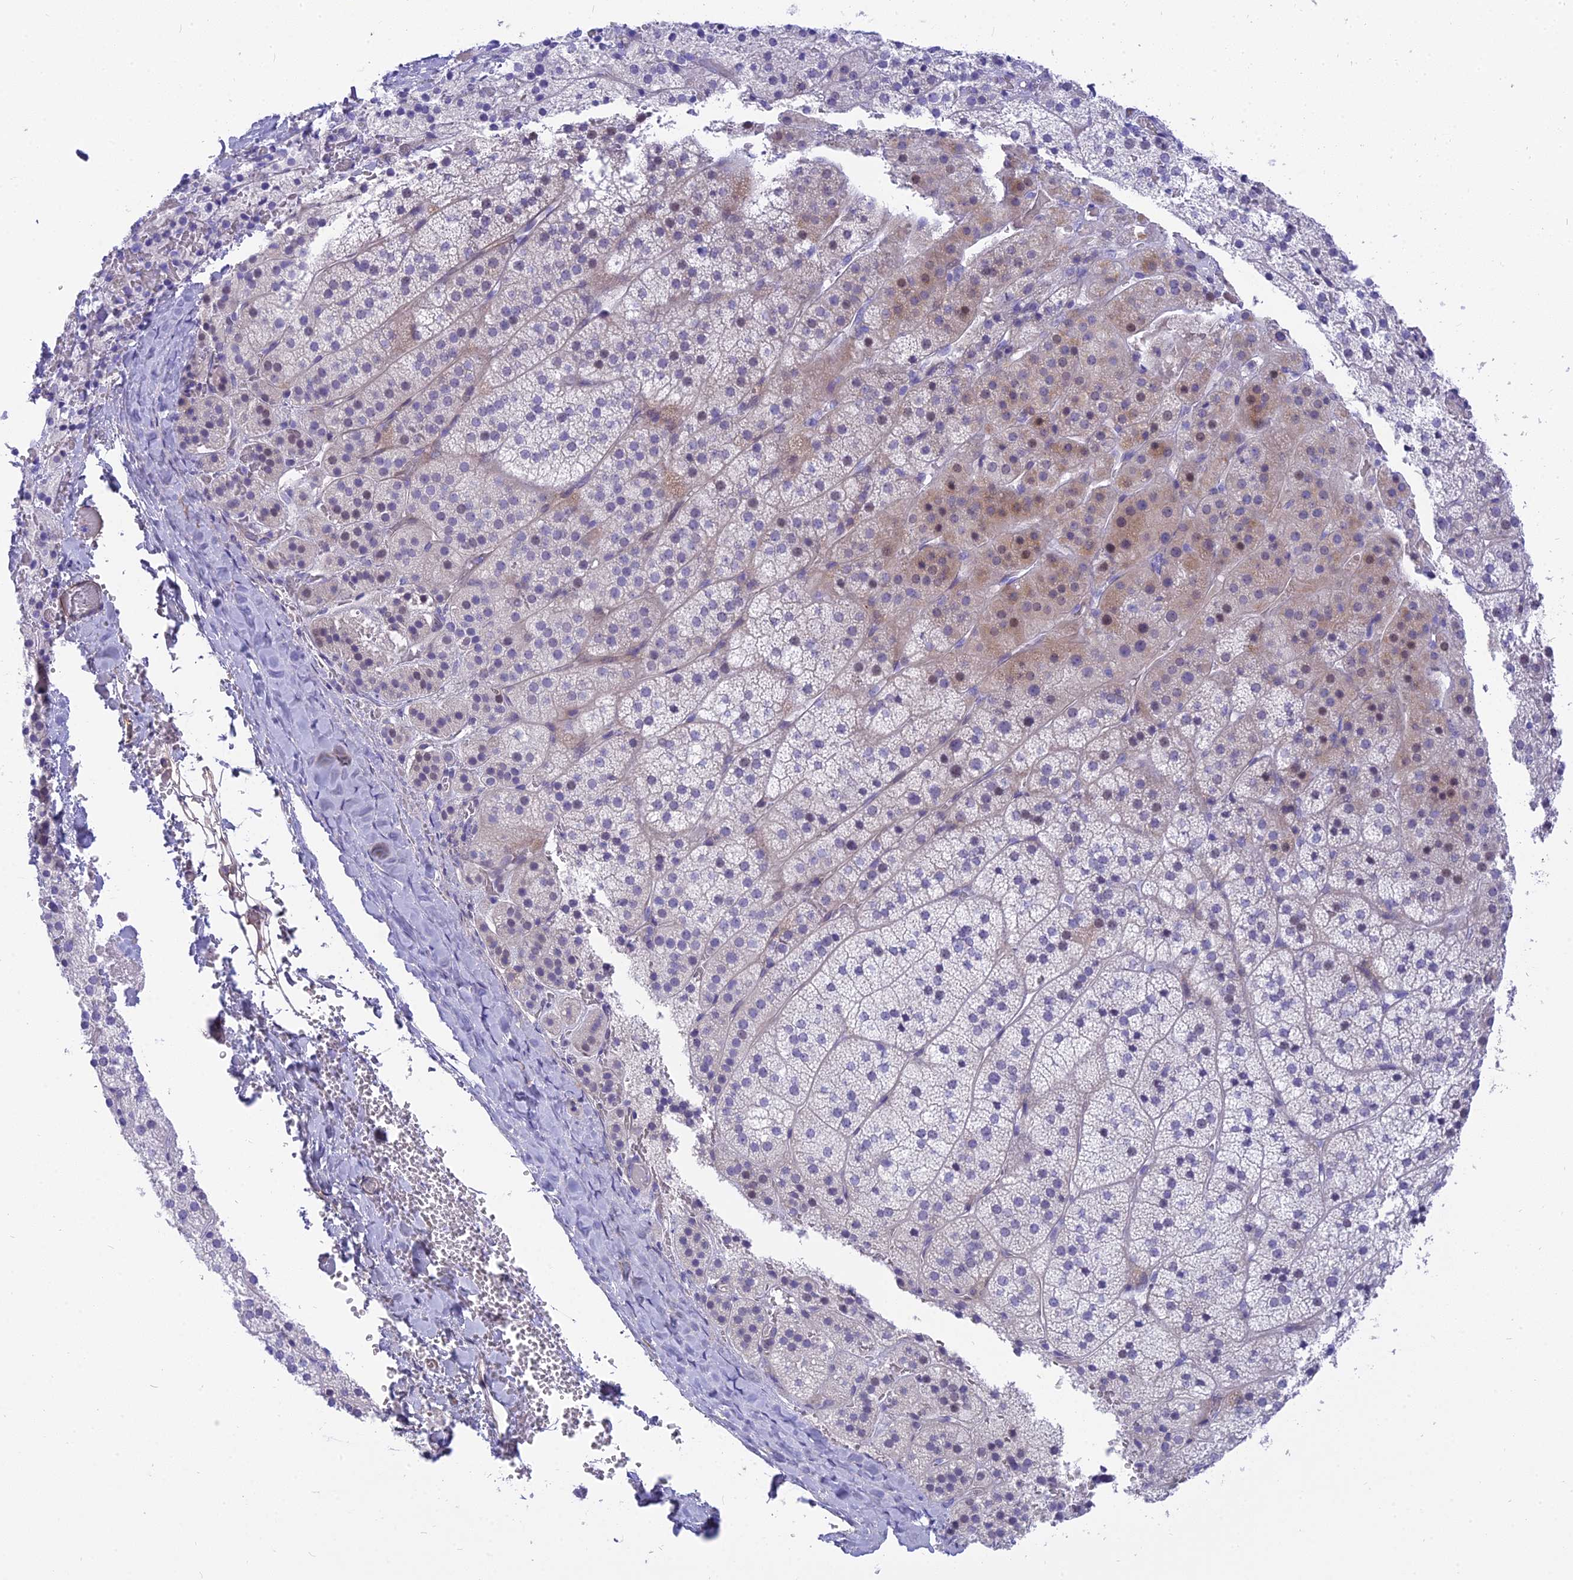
{"staining": {"intensity": "weak", "quantity": "<25%", "location": "cytoplasmic/membranous"}, "tissue": "adrenal gland", "cell_type": "Glandular cells", "image_type": "normal", "snomed": [{"axis": "morphology", "description": "Normal tissue, NOS"}, {"axis": "topography", "description": "Adrenal gland"}], "caption": "There is no significant positivity in glandular cells of adrenal gland. (DAB IHC with hematoxylin counter stain).", "gene": "MBD3L1", "patient": {"sex": "female", "age": 44}}